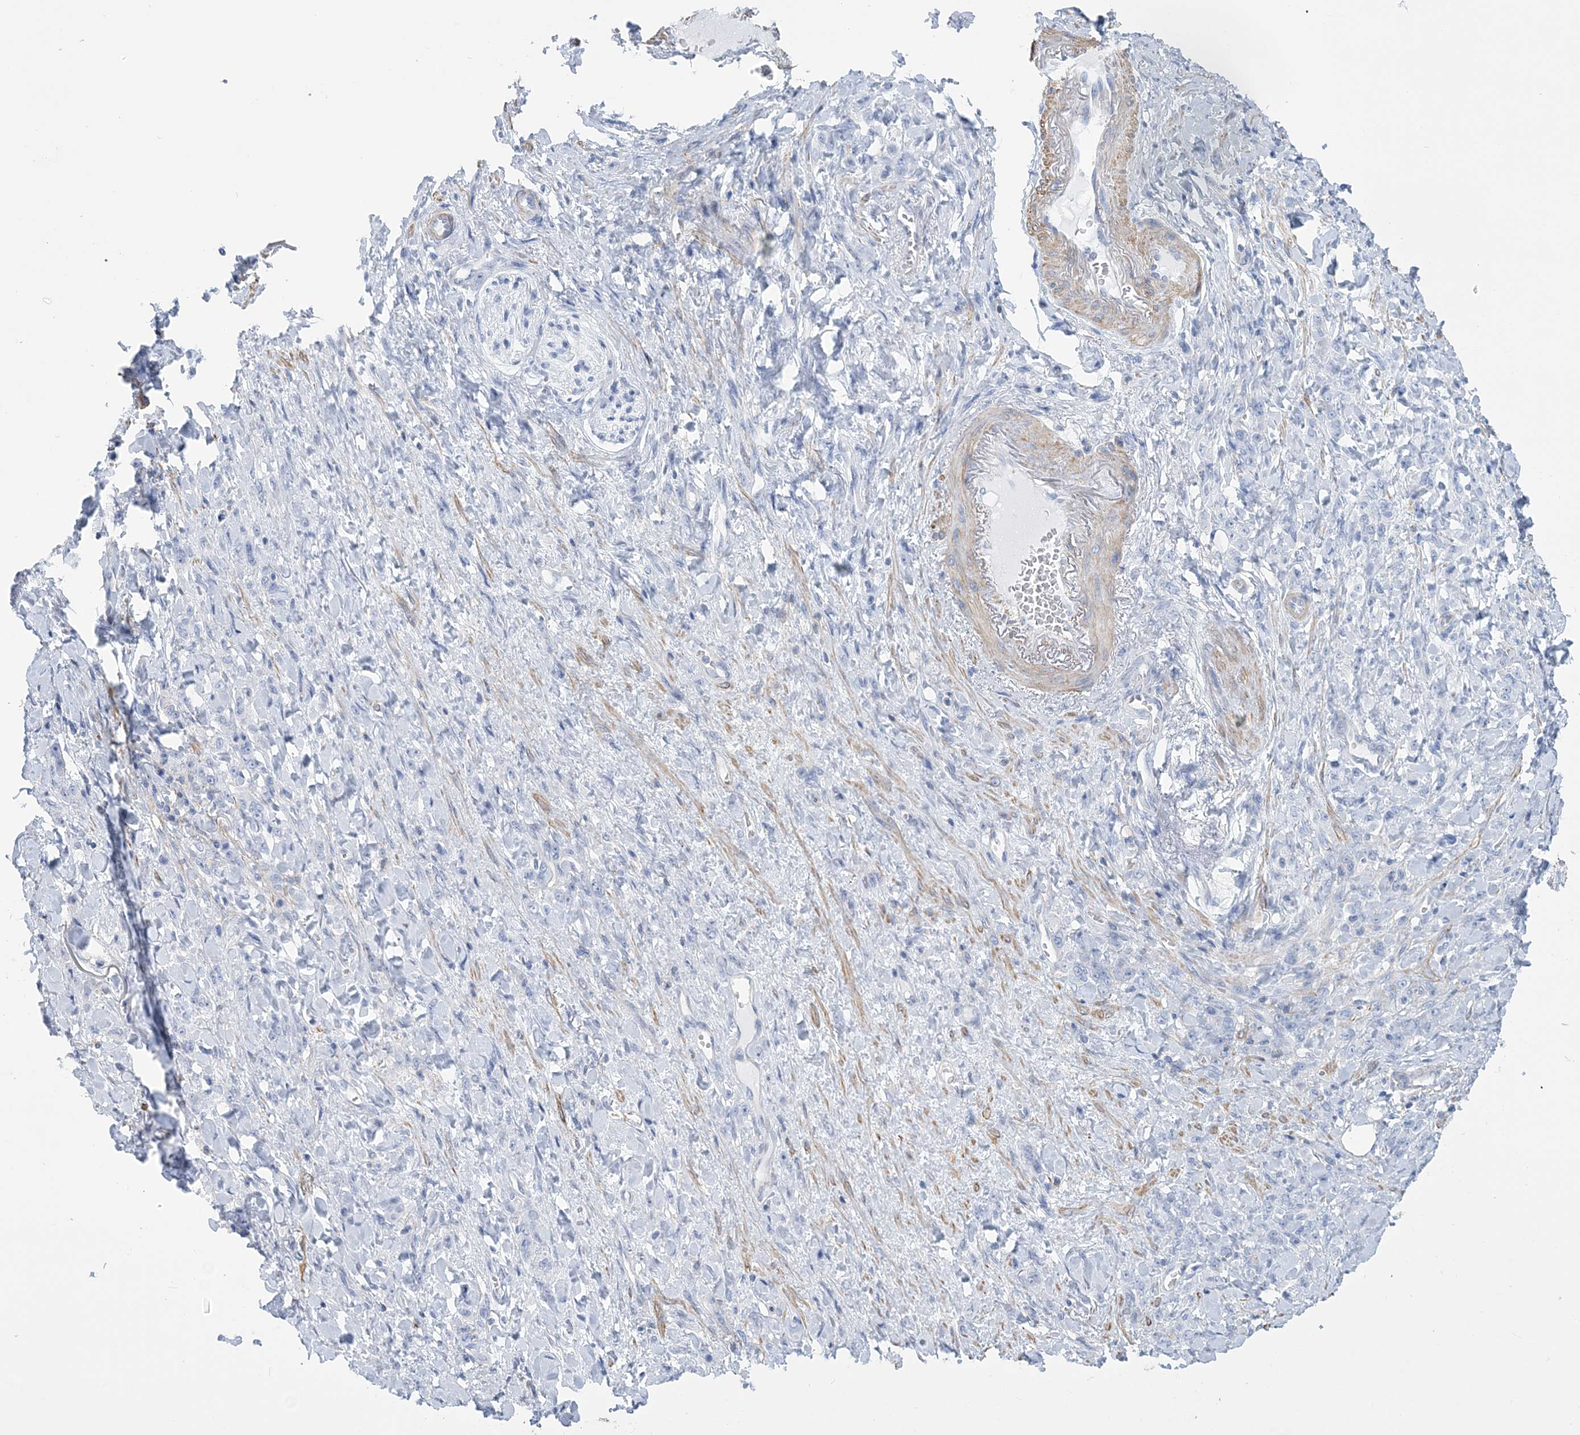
{"staining": {"intensity": "negative", "quantity": "none", "location": "none"}, "tissue": "stomach cancer", "cell_type": "Tumor cells", "image_type": "cancer", "snomed": [{"axis": "morphology", "description": "Normal tissue, NOS"}, {"axis": "morphology", "description": "Adenocarcinoma, NOS"}, {"axis": "topography", "description": "Stomach"}], "caption": "Immunohistochemistry (IHC) photomicrograph of human stomach cancer (adenocarcinoma) stained for a protein (brown), which reveals no staining in tumor cells.", "gene": "C11orf21", "patient": {"sex": "male", "age": 82}}